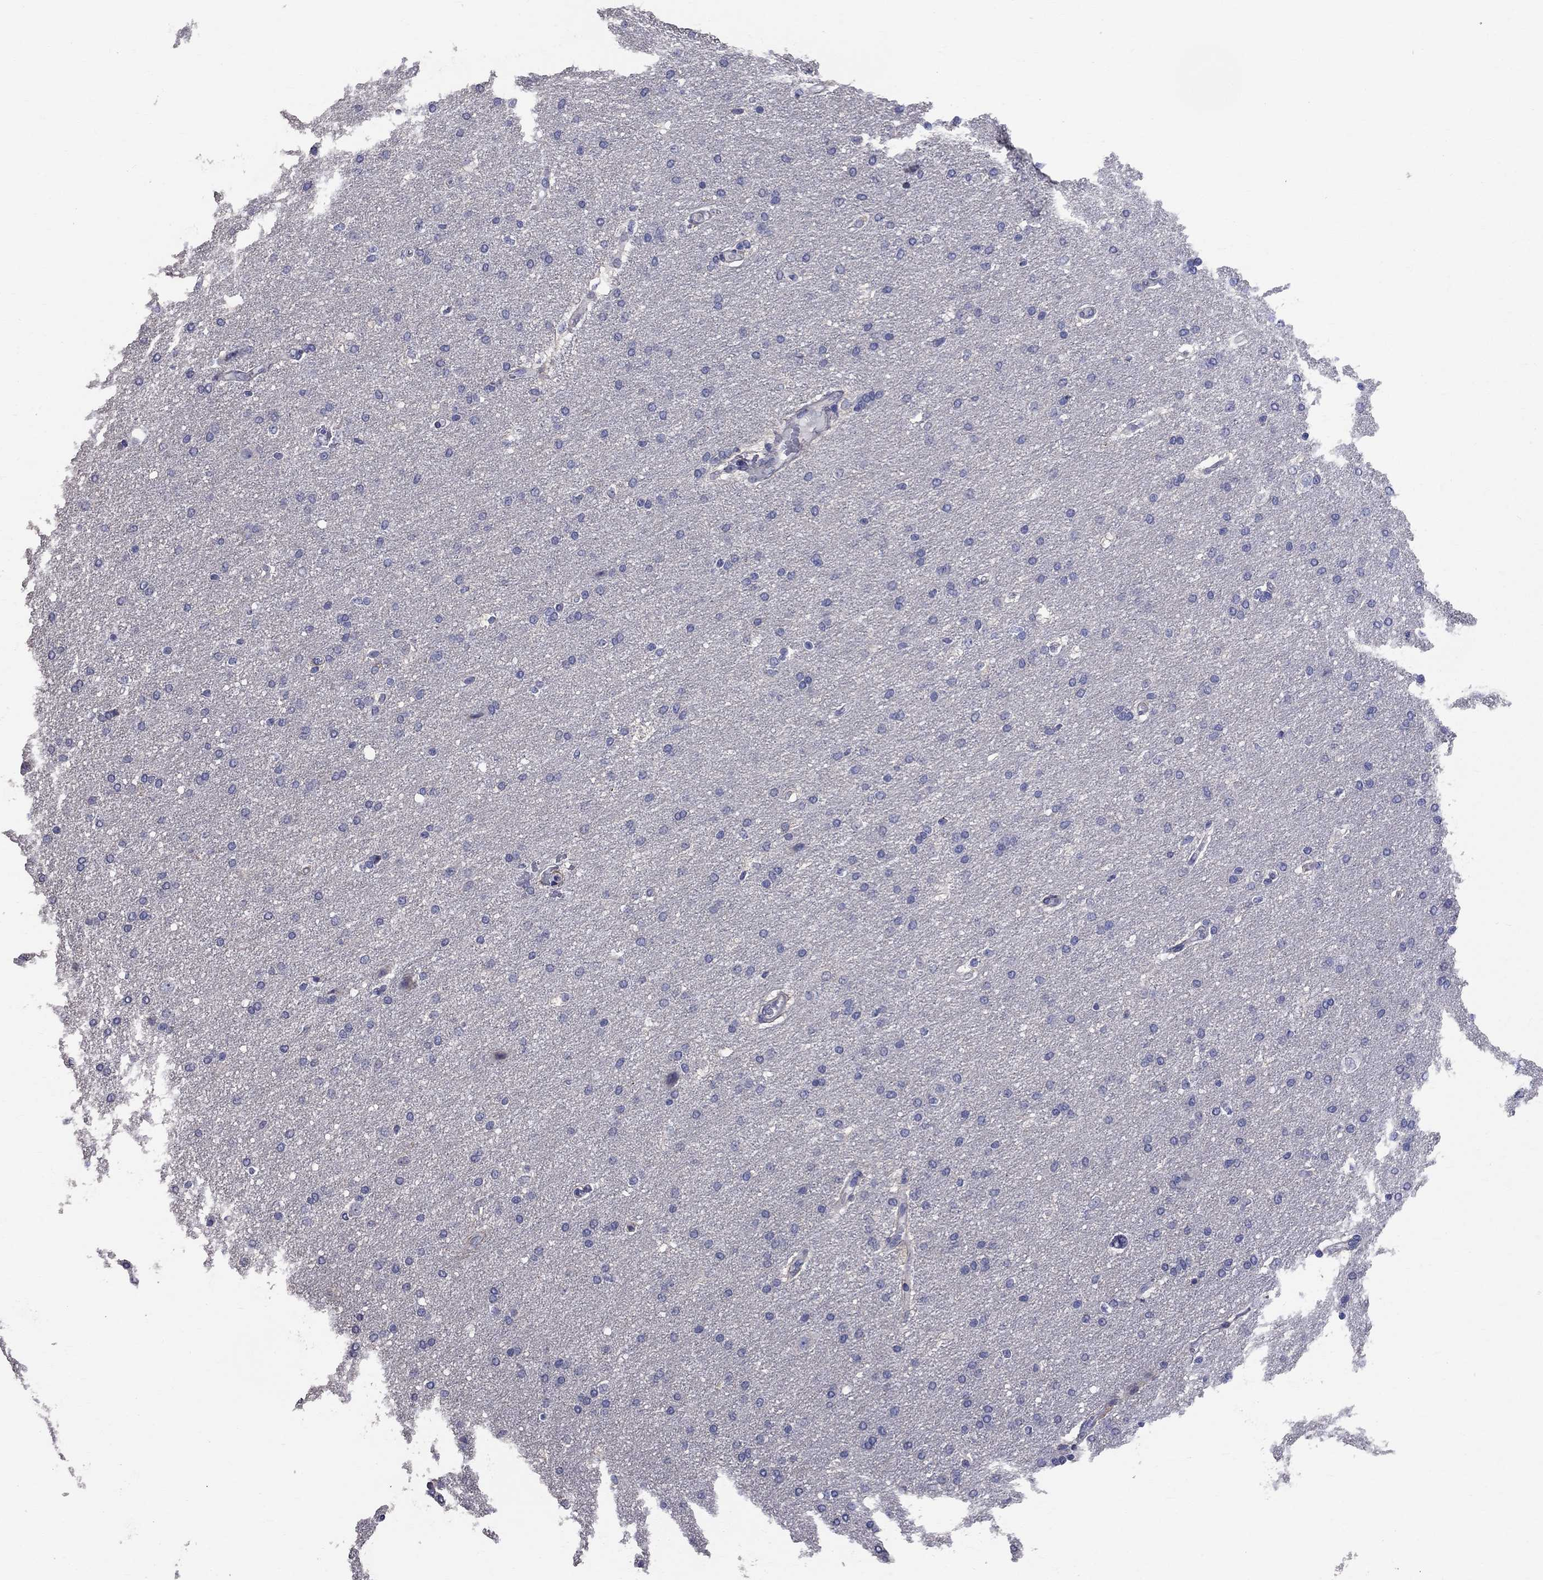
{"staining": {"intensity": "negative", "quantity": "none", "location": "none"}, "tissue": "glioma", "cell_type": "Tumor cells", "image_type": "cancer", "snomed": [{"axis": "morphology", "description": "Glioma, malignant, Low grade"}, {"axis": "topography", "description": "Brain"}], "caption": "High power microscopy histopathology image of an immunohistochemistry (IHC) image of glioma, revealing no significant positivity in tumor cells.", "gene": "ANXA10", "patient": {"sex": "female", "age": 37}}